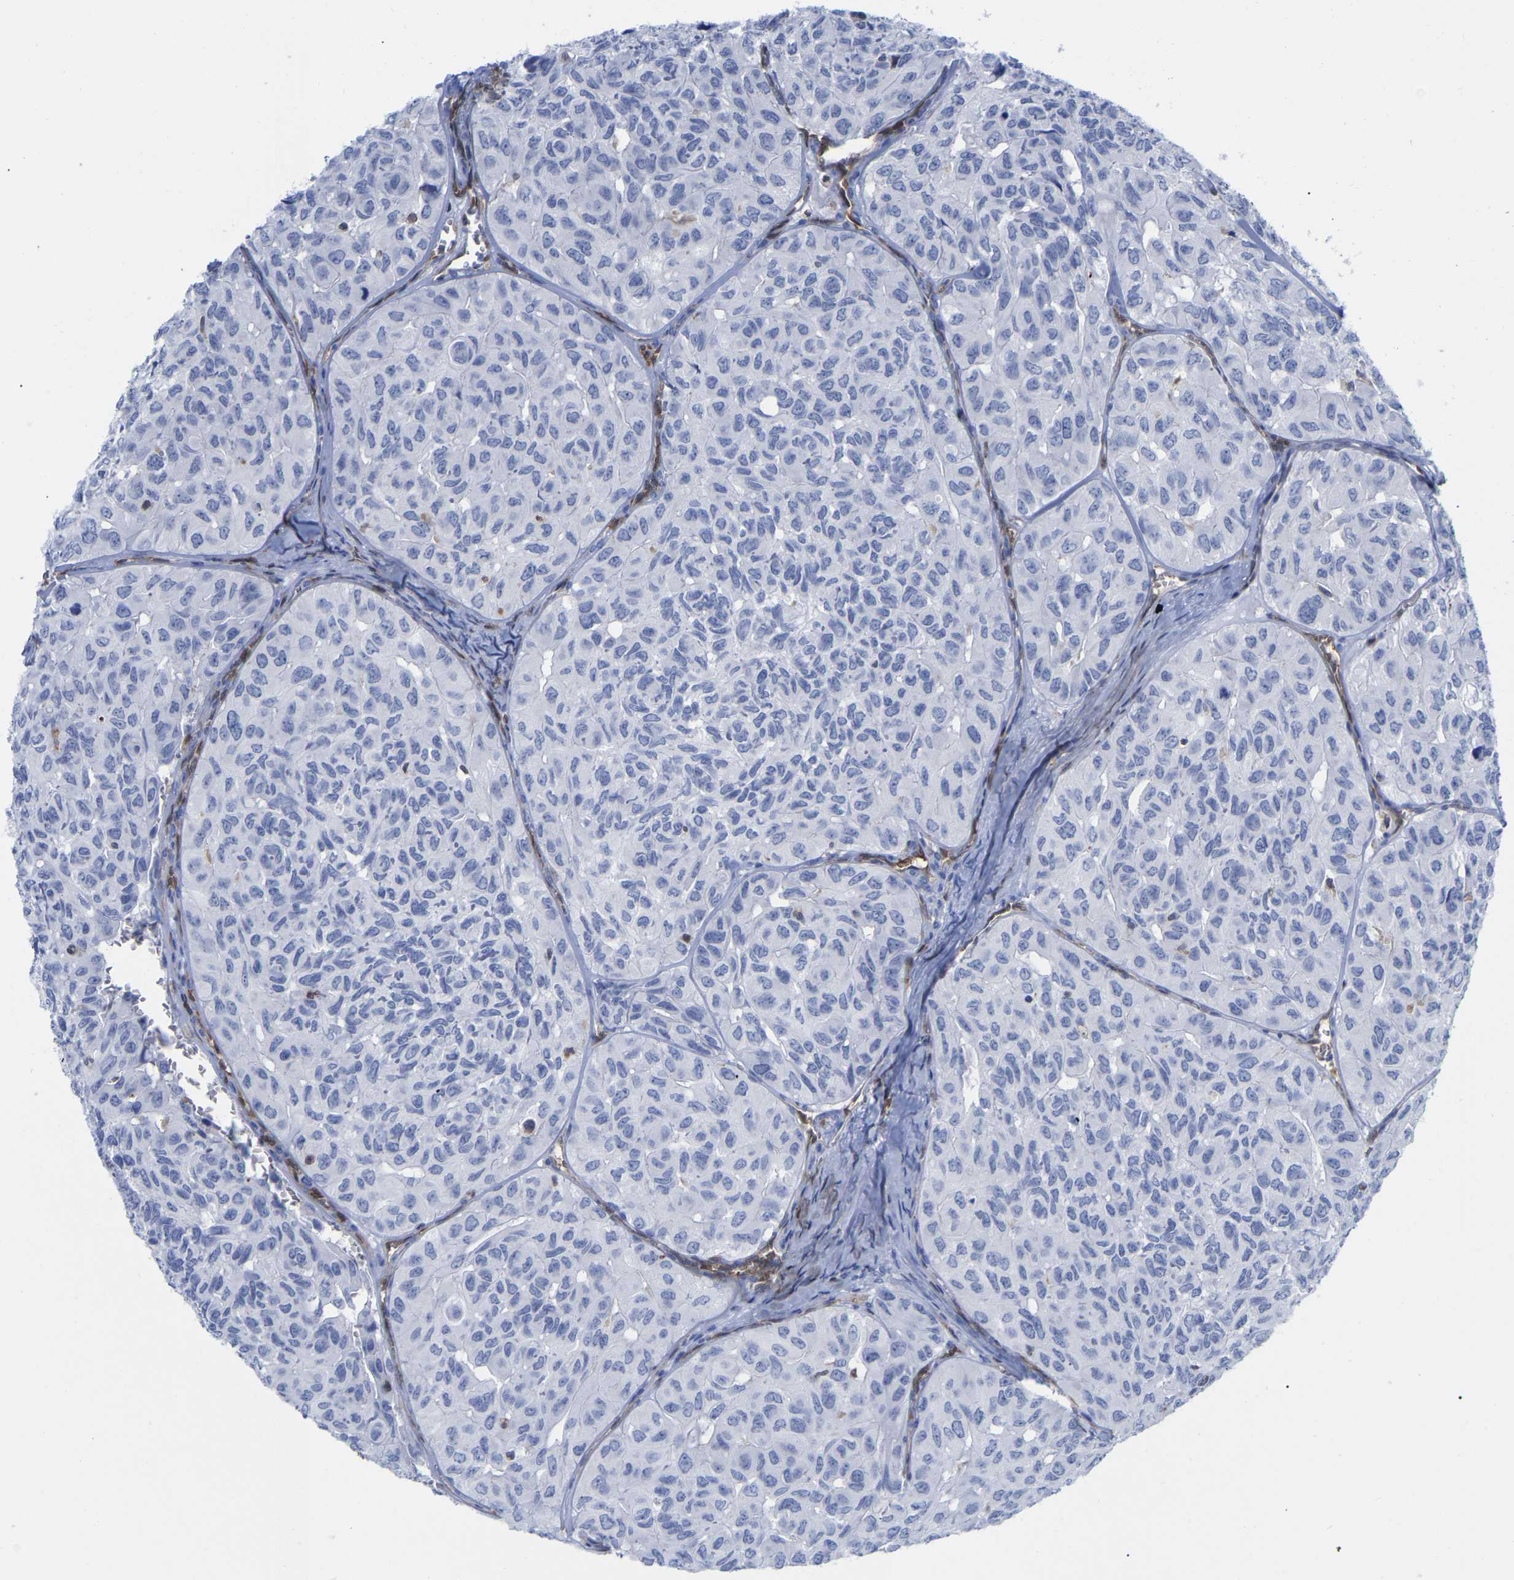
{"staining": {"intensity": "negative", "quantity": "none", "location": "none"}, "tissue": "head and neck cancer", "cell_type": "Tumor cells", "image_type": "cancer", "snomed": [{"axis": "morphology", "description": "Adenocarcinoma, NOS"}, {"axis": "topography", "description": "Salivary gland, NOS"}, {"axis": "topography", "description": "Head-Neck"}], "caption": "There is no significant staining in tumor cells of head and neck cancer. (DAB immunohistochemistry visualized using brightfield microscopy, high magnification).", "gene": "GIMAP4", "patient": {"sex": "female", "age": 76}}